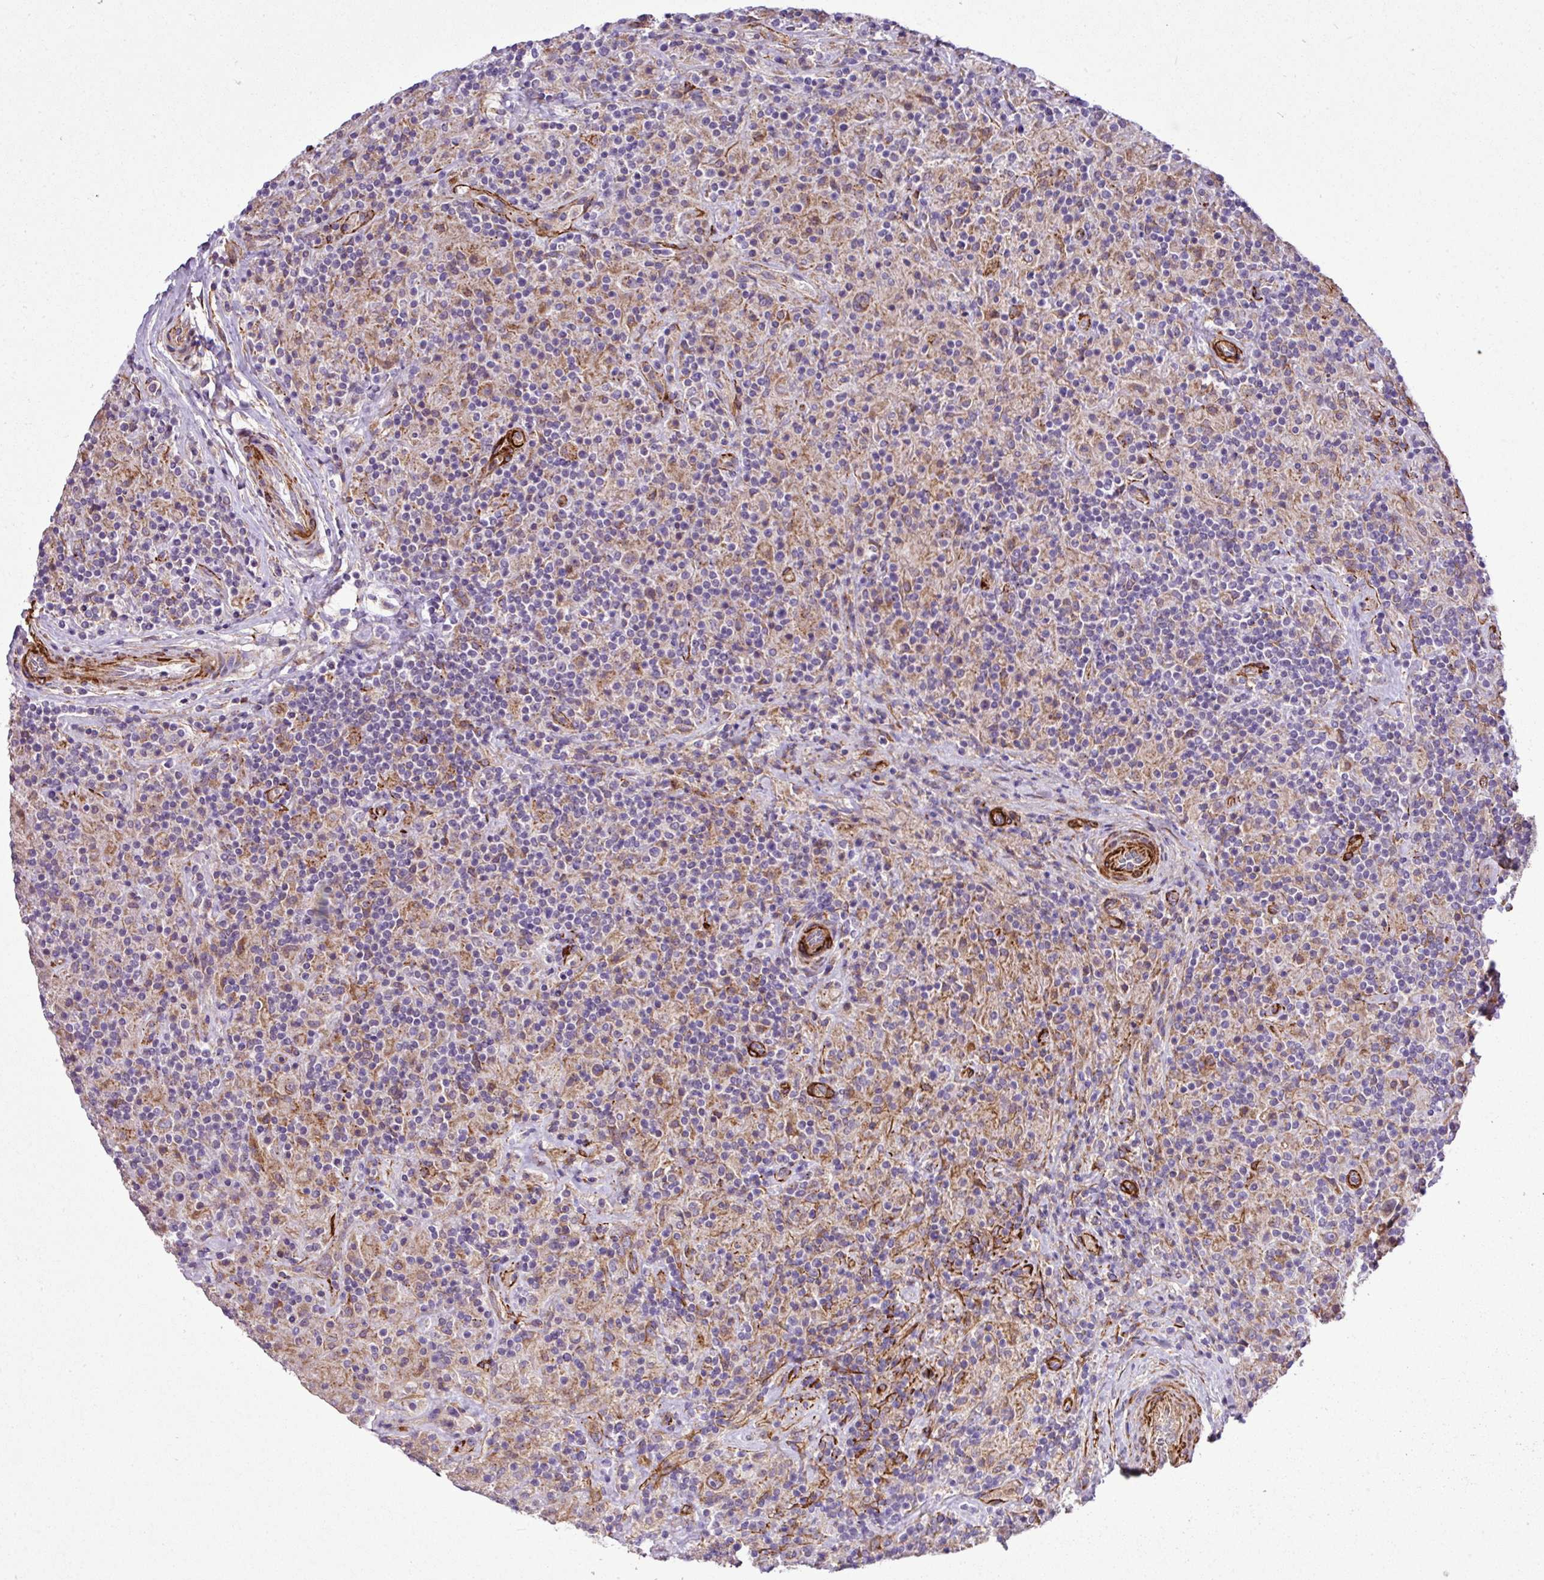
{"staining": {"intensity": "moderate", "quantity": "<25%", "location": "cytoplasmic/membranous"}, "tissue": "lymphoma", "cell_type": "Tumor cells", "image_type": "cancer", "snomed": [{"axis": "morphology", "description": "Hodgkin's disease, NOS"}, {"axis": "topography", "description": "Lymph node"}], "caption": "There is low levels of moderate cytoplasmic/membranous expression in tumor cells of lymphoma, as demonstrated by immunohistochemical staining (brown color).", "gene": "FAM47E", "patient": {"sex": "male", "age": 70}}